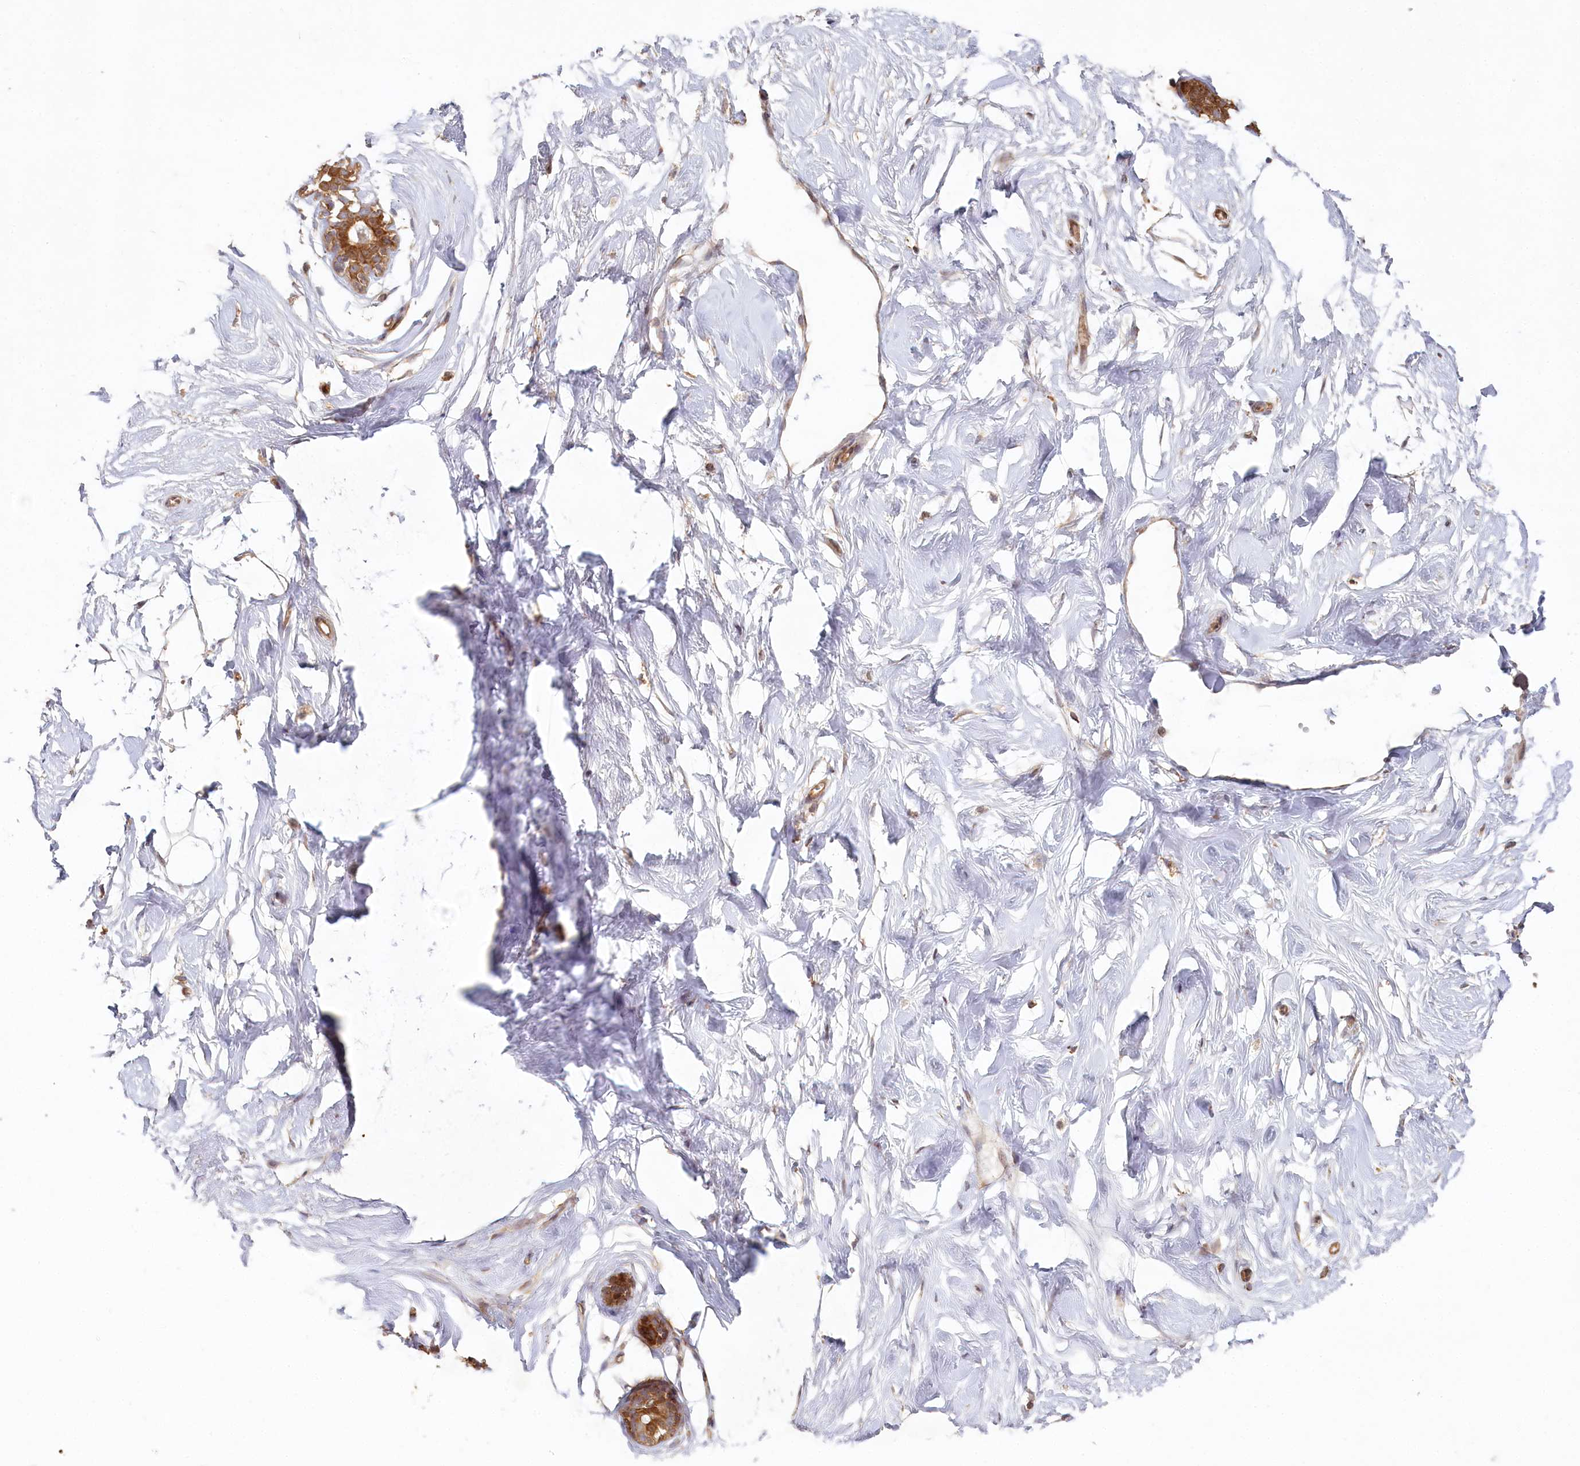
{"staining": {"intensity": "weak", "quantity": "25%-75%", "location": "cytoplasmic/membranous"}, "tissue": "breast", "cell_type": "Adipocytes", "image_type": "normal", "snomed": [{"axis": "morphology", "description": "Normal tissue, NOS"}, {"axis": "morphology", "description": "Adenoma, NOS"}, {"axis": "topography", "description": "Breast"}], "caption": "A micrograph of human breast stained for a protein reveals weak cytoplasmic/membranous brown staining in adipocytes.", "gene": "HAL", "patient": {"sex": "female", "age": 23}}